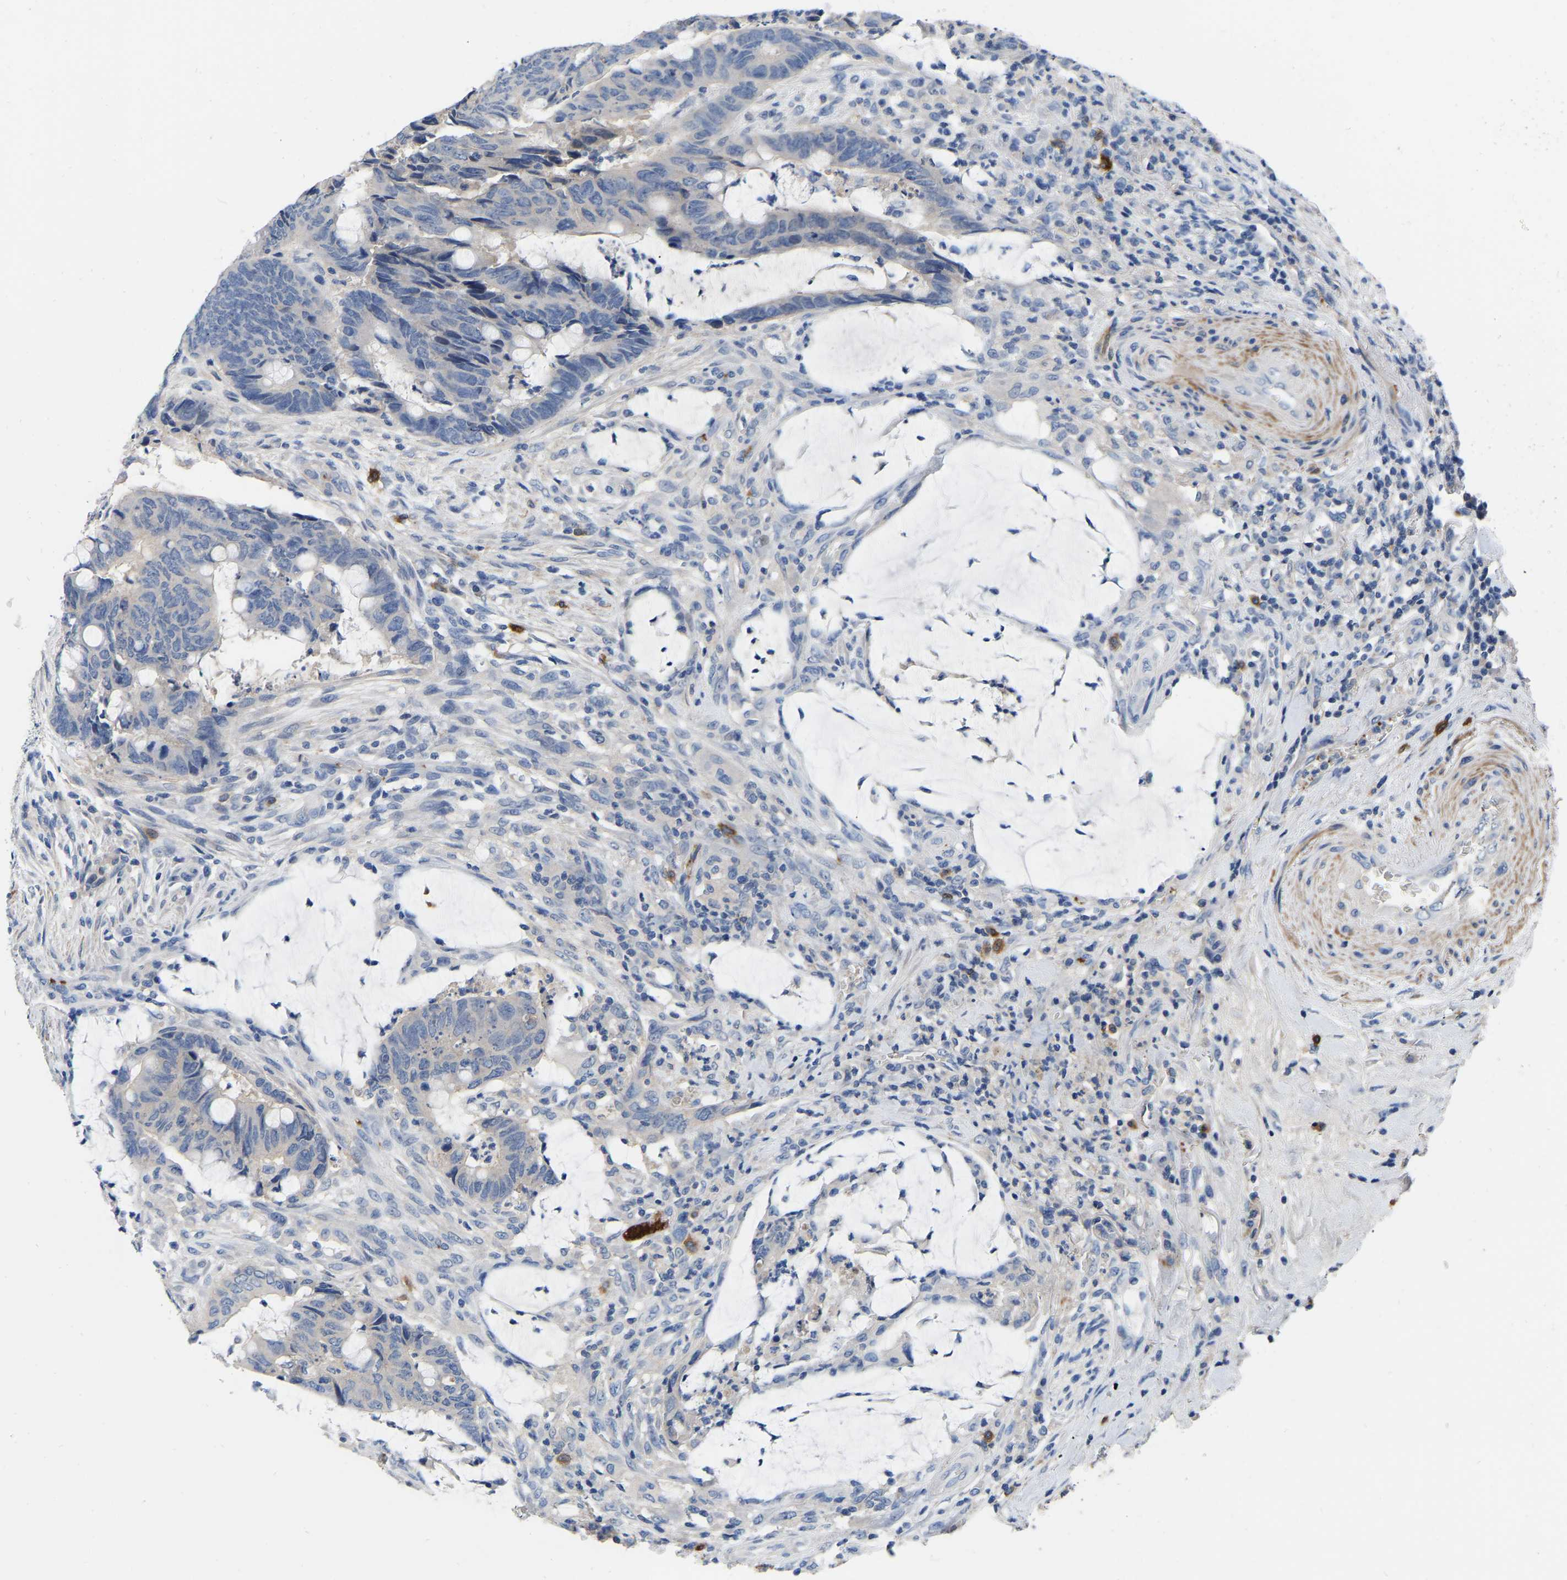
{"staining": {"intensity": "negative", "quantity": "none", "location": "none"}, "tissue": "colorectal cancer", "cell_type": "Tumor cells", "image_type": "cancer", "snomed": [{"axis": "morphology", "description": "Normal tissue, NOS"}, {"axis": "morphology", "description": "Adenocarcinoma, NOS"}, {"axis": "topography", "description": "Rectum"}, {"axis": "topography", "description": "Peripheral nerve tissue"}], "caption": "Immunohistochemistry (IHC) micrograph of adenocarcinoma (colorectal) stained for a protein (brown), which displays no staining in tumor cells.", "gene": "RAB27B", "patient": {"sex": "male", "age": 92}}